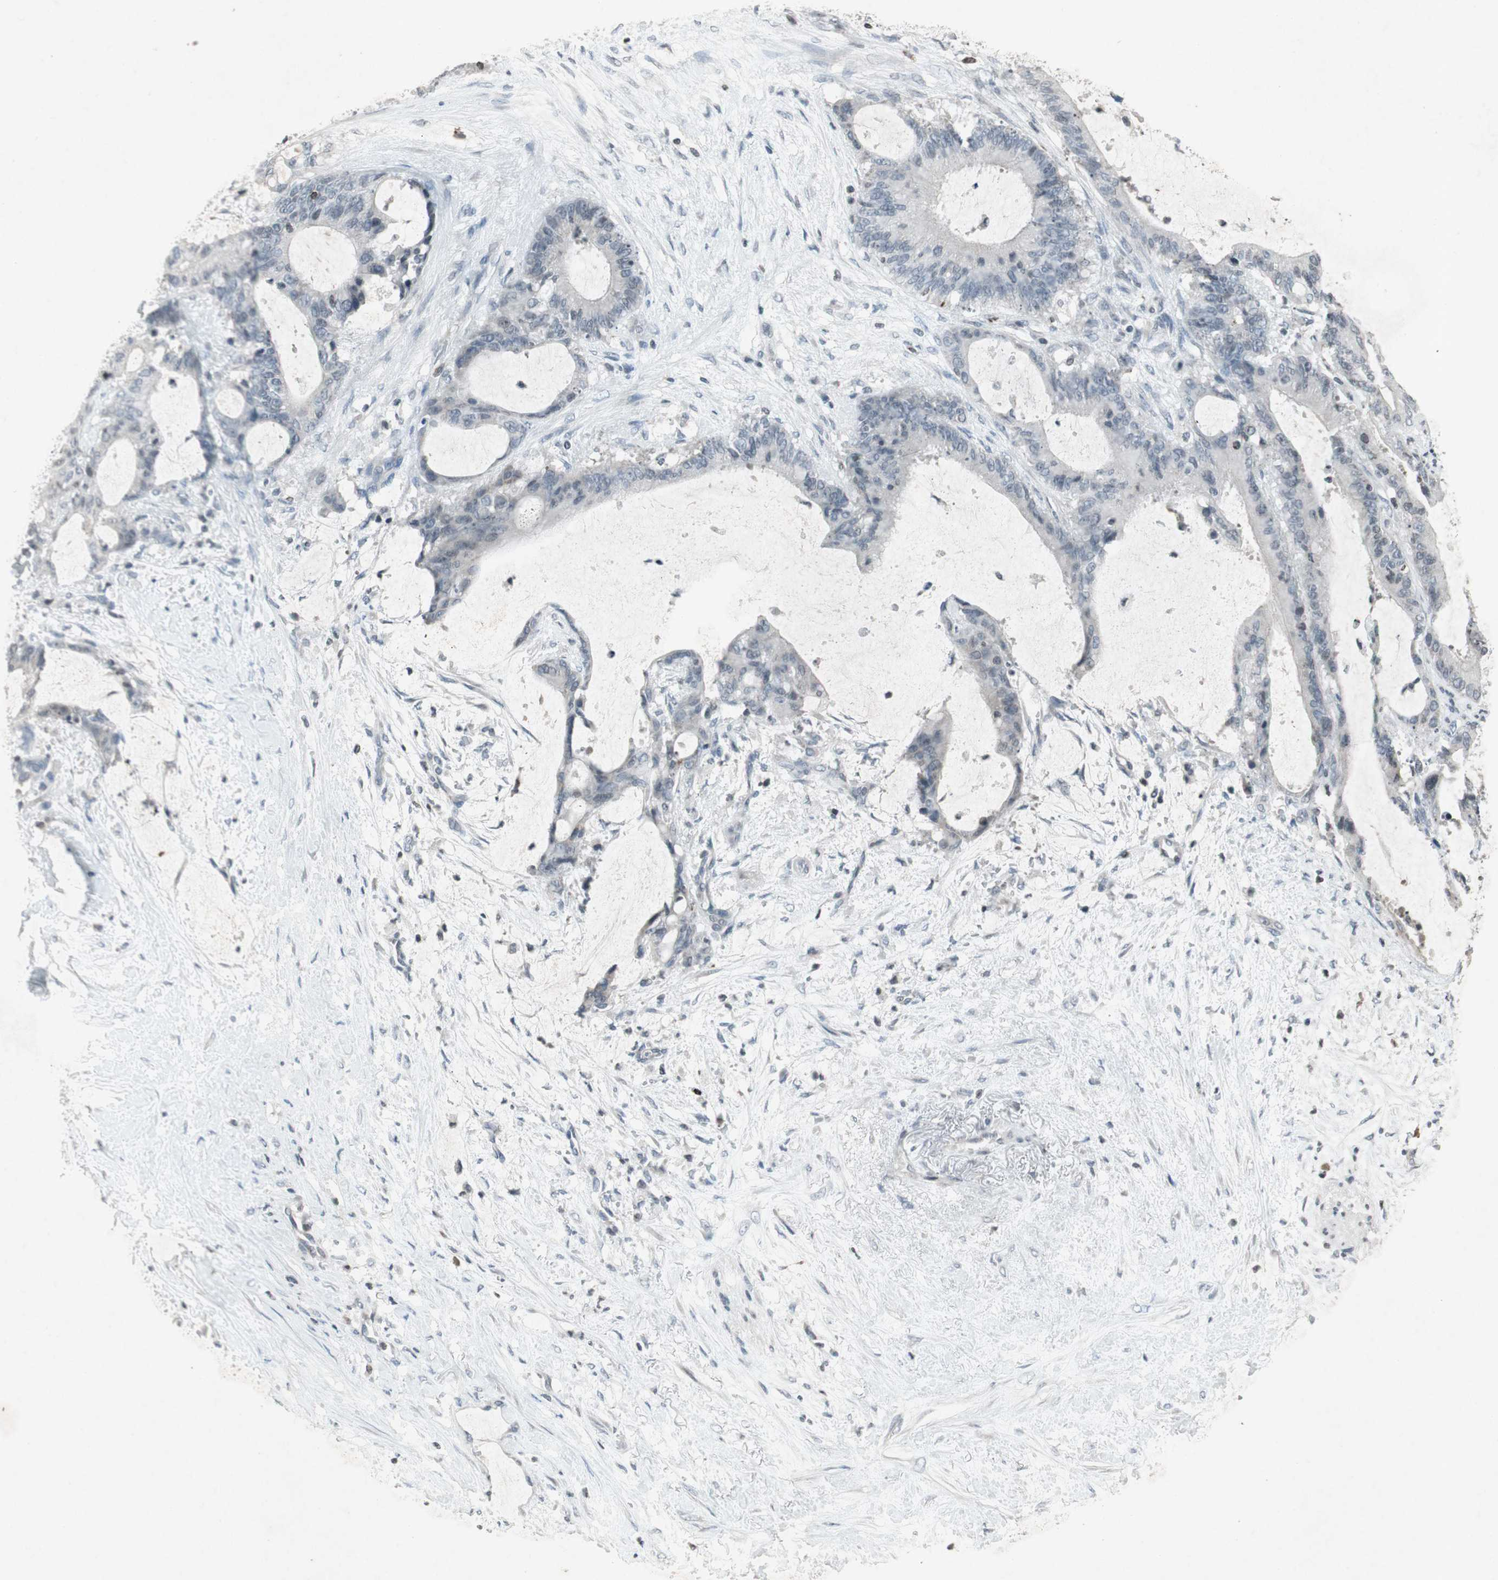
{"staining": {"intensity": "negative", "quantity": "none", "location": "none"}, "tissue": "liver cancer", "cell_type": "Tumor cells", "image_type": "cancer", "snomed": [{"axis": "morphology", "description": "Cholangiocarcinoma"}, {"axis": "topography", "description": "Liver"}], "caption": "IHC micrograph of neoplastic tissue: liver cancer stained with DAB exhibits no significant protein expression in tumor cells.", "gene": "ARG2", "patient": {"sex": "female", "age": 73}}